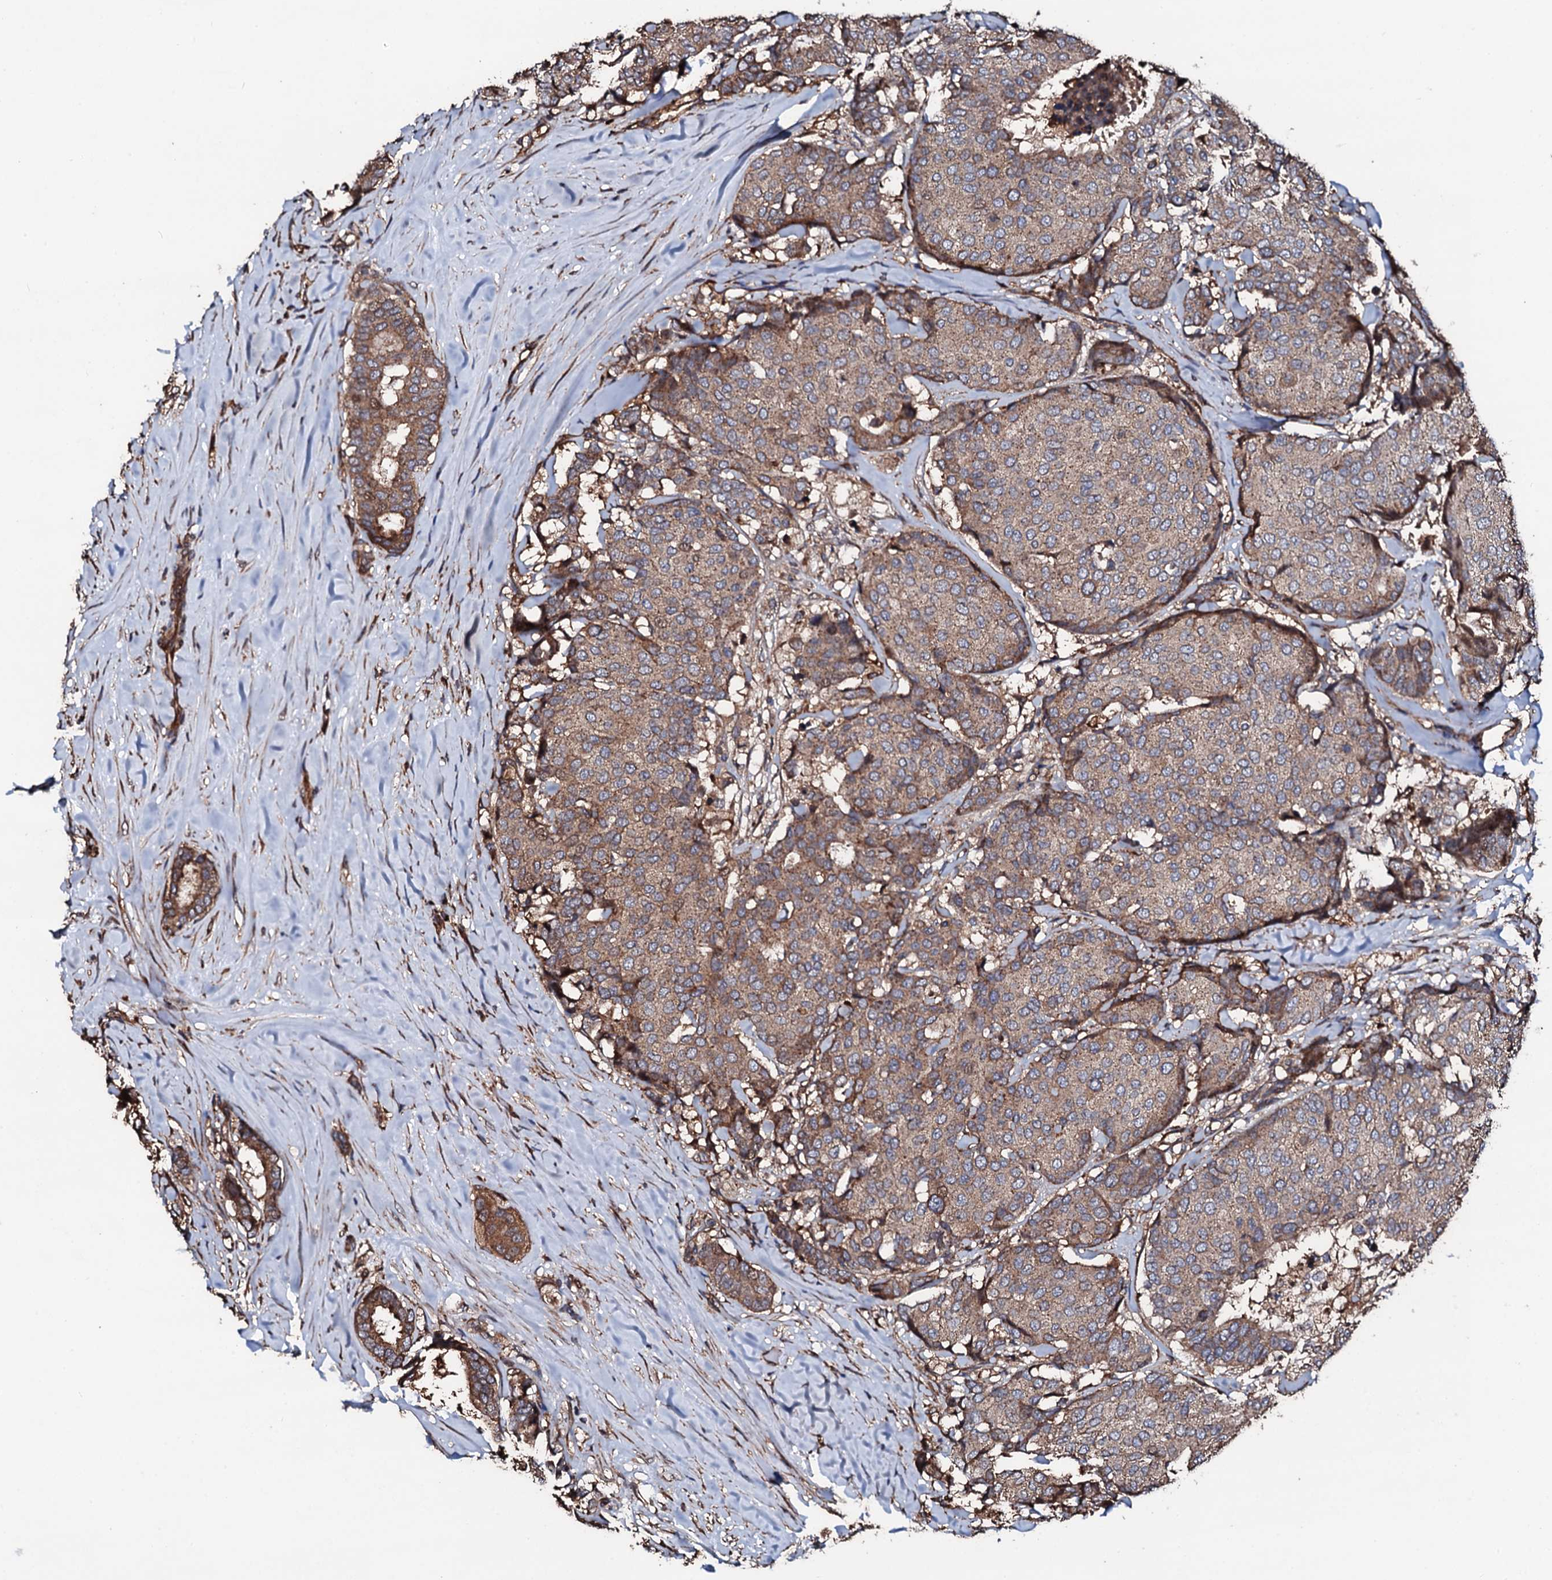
{"staining": {"intensity": "moderate", "quantity": ">75%", "location": "cytoplasmic/membranous"}, "tissue": "breast cancer", "cell_type": "Tumor cells", "image_type": "cancer", "snomed": [{"axis": "morphology", "description": "Duct carcinoma"}, {"axis": "topography", "description": "Breast"}], "caption": "Breast cancer (infiltrating ductal carcinoma) was stained to show a protein in brown. There is medium levels of moderate cytoplasmic/membranous positivity in approximately >75% of tumor cells.", "gene": "CKAP5", "patient": {"sex": "female", "age": 75}}